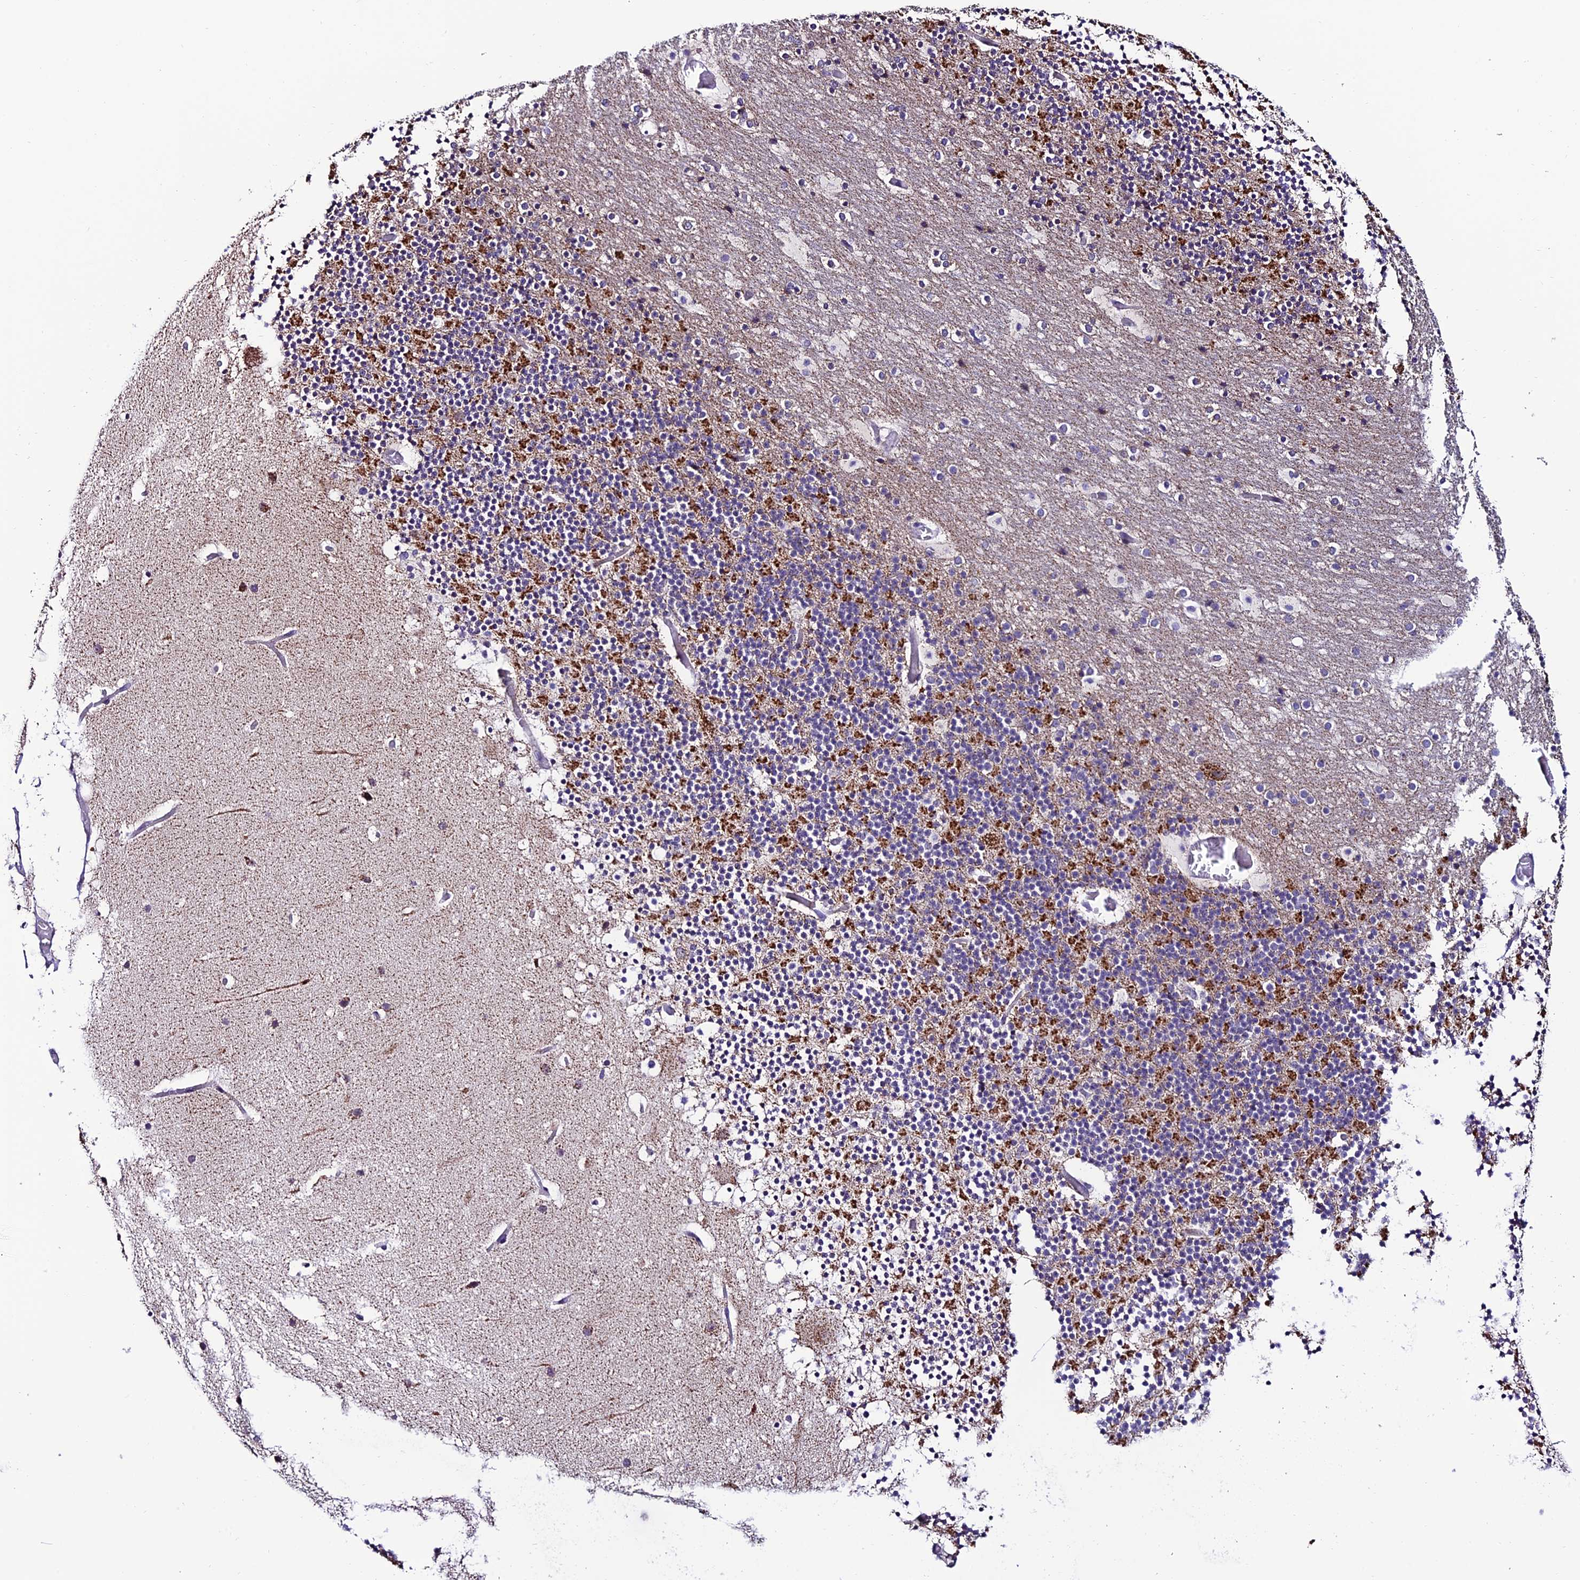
{"staining": {"intensity": "moderate", "quantity": "25%-75%", "location": "cytoplasmic/membranous"}, "tissue": "cerebellum", "cell_type": "Cells in granular layer", "image_type": "normal", "snomed": [{"axis": "morphology", "description": "Normal tissue, NOS"}, {"axis": "topography", "description": "Cerebellum"}], "caption": "This is a photomicrograph of IHC staining of normal cerebellum, which shows moderate expression in the cytoplasmic/membranous of cells in granular layer.", "gene": "SLC10A1", "patient": {"sex": "male", "age": 57}}